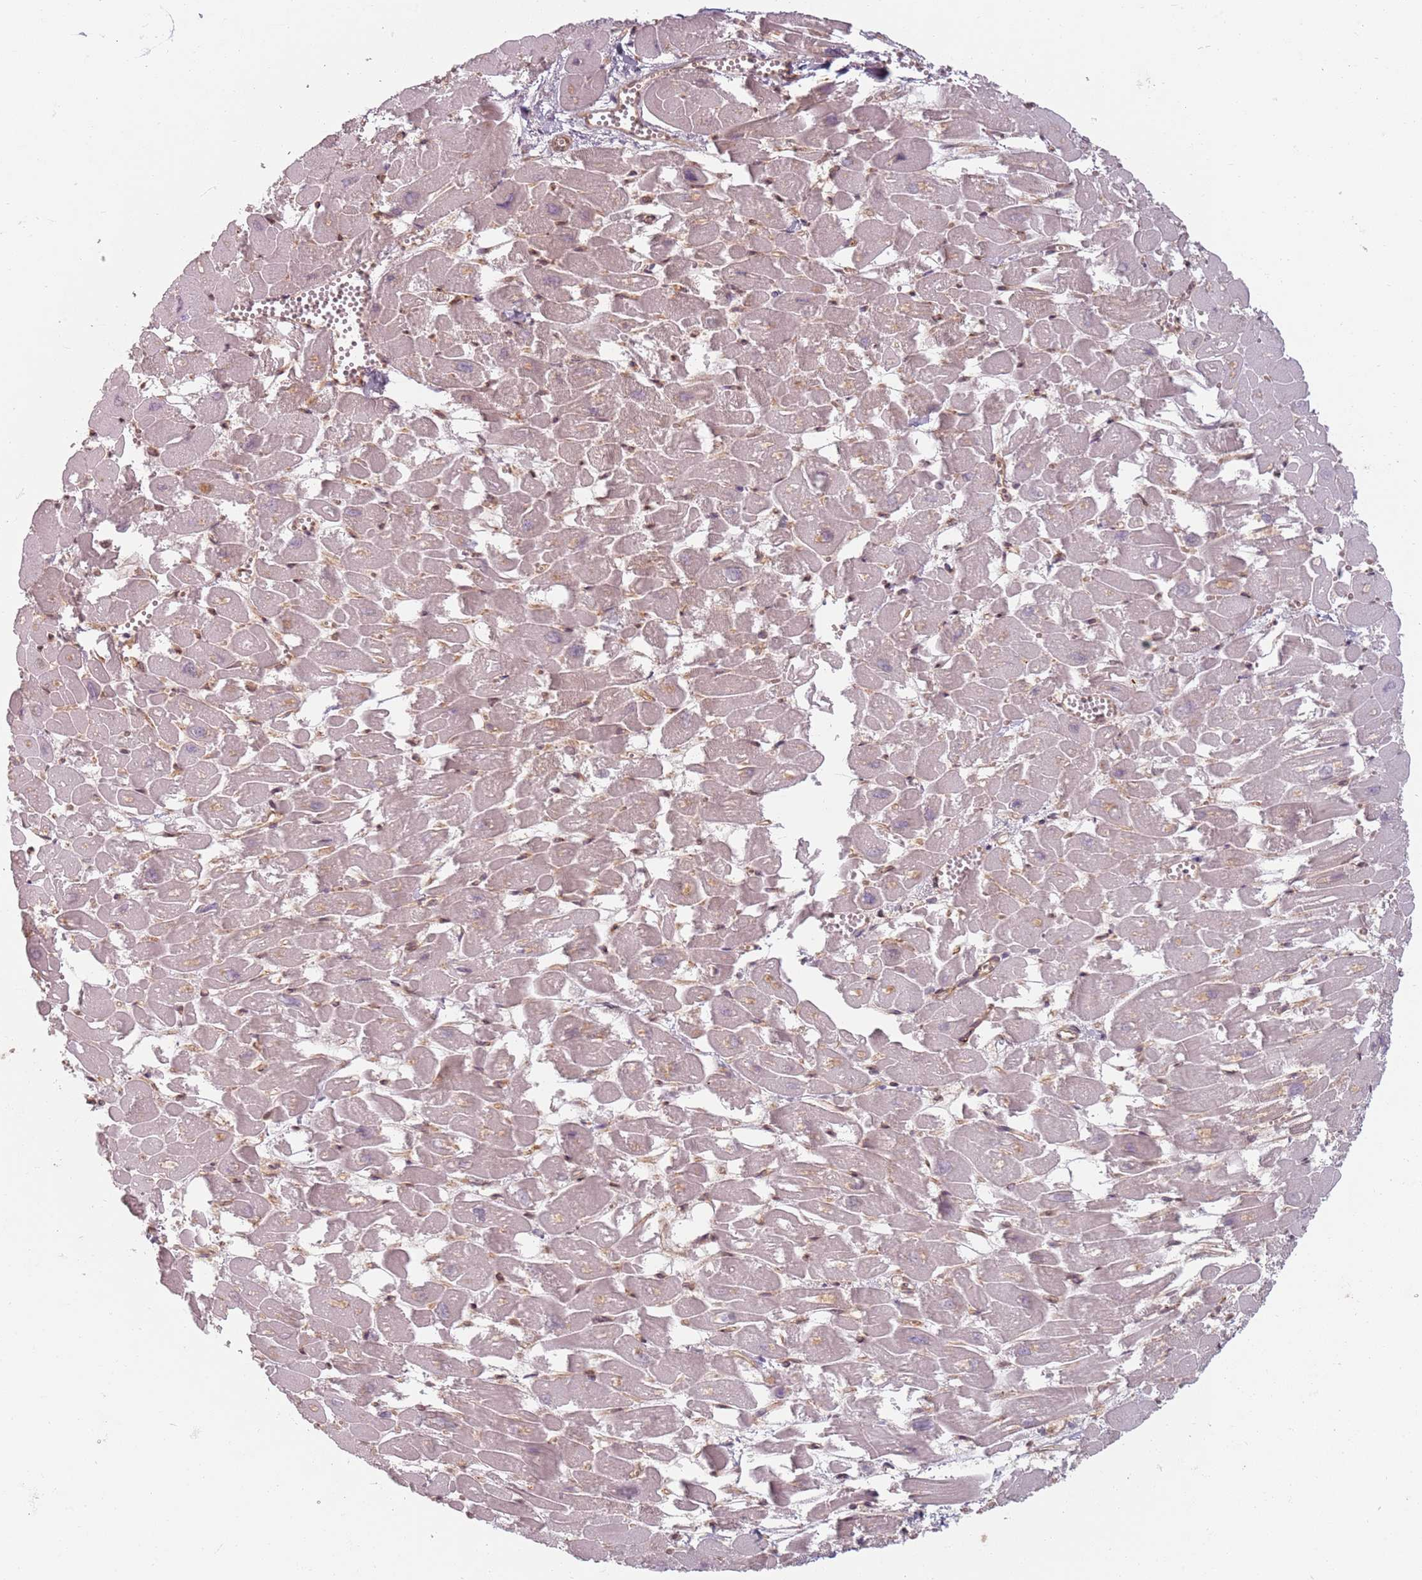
{"staining": {"intensity": "moderate", "quantity": "<25%", "location": "cytoplasmic/membranous"}, "tissue": "heart muscle", "cell_type": "Cardiomyocytes", "image_type": "normal", "snomed": [{"axis": "morphology", "description": "Normal tissue, NOS"}, {"axis": "topography", "description": "Heart"}], "caption": "Immunohistochemical staining of benign heart muscle exhibits low levels of moderate cytoplasmic/membranous positivity in approximately <25% of cardiomyocytes. (brown staining indicates protein expression, while blue staining denotes nuclei).", "gene": "NUP50", "patient": {"sex": "male", "age": 54}}